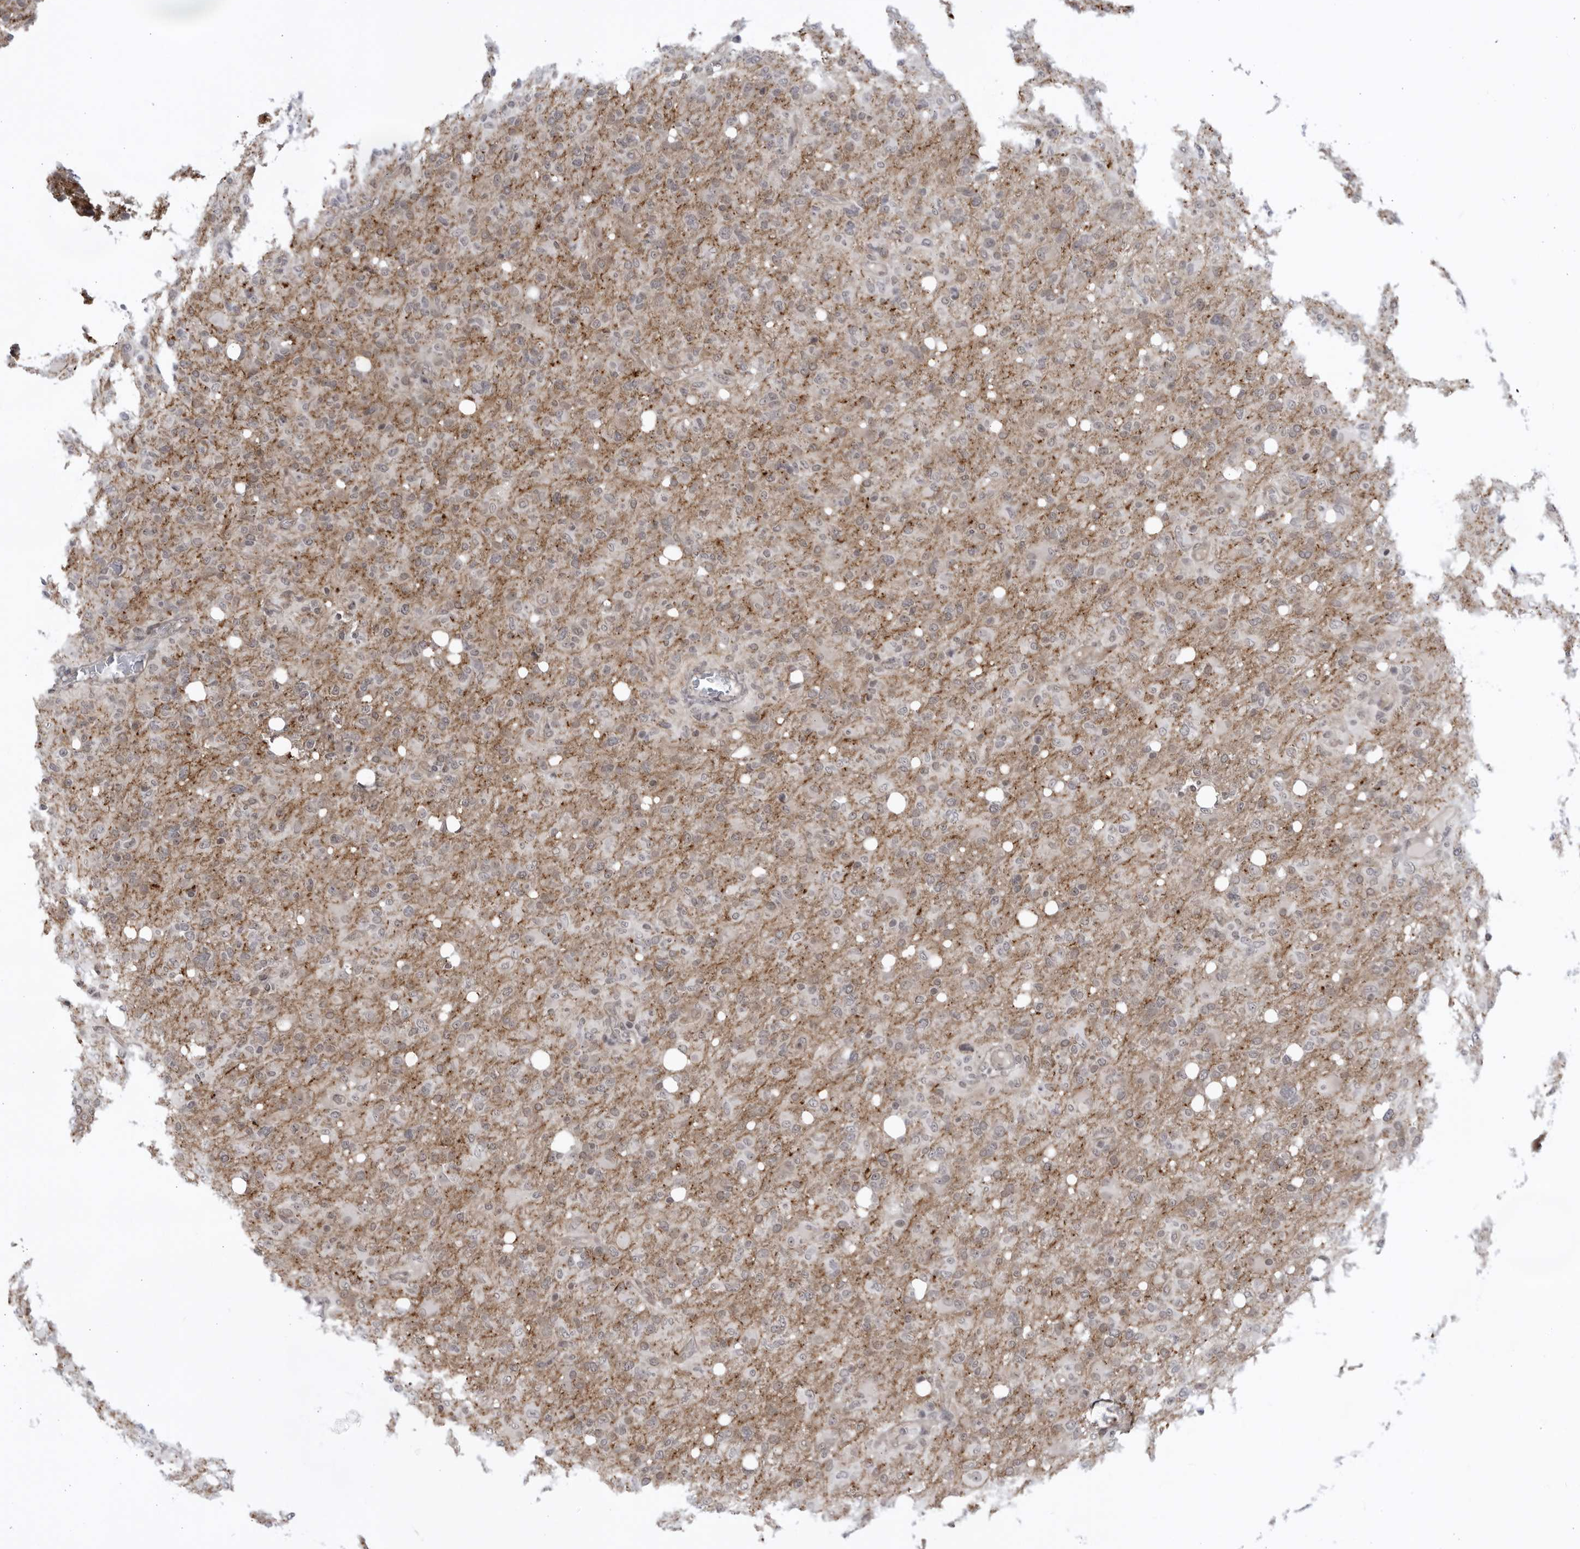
{"staining": {"intensity": "negative", "quantity": "none", "location": "none"}, "tissue": "glioma", "cell_type": "Tumor cells", "image_type": "cancer", "snomed": [{"axis": "morphology", "description": "Glioma, malignant, High grade"}, {"axis": "topography", "description": "Brain"}], "caption": "High magnification brightfield microscopy of malignant glioma (high-grade) stained with DAB (brown) and counterstained with hematoxylin (blue): tumor cells show no significant expression. (DAB (3,3'-diaminobenzidine) immunohistochemistry with hematoxylin counter stain).", "gene": "ITGB3BP", "patient": {"sex": "female", "age": 57}}